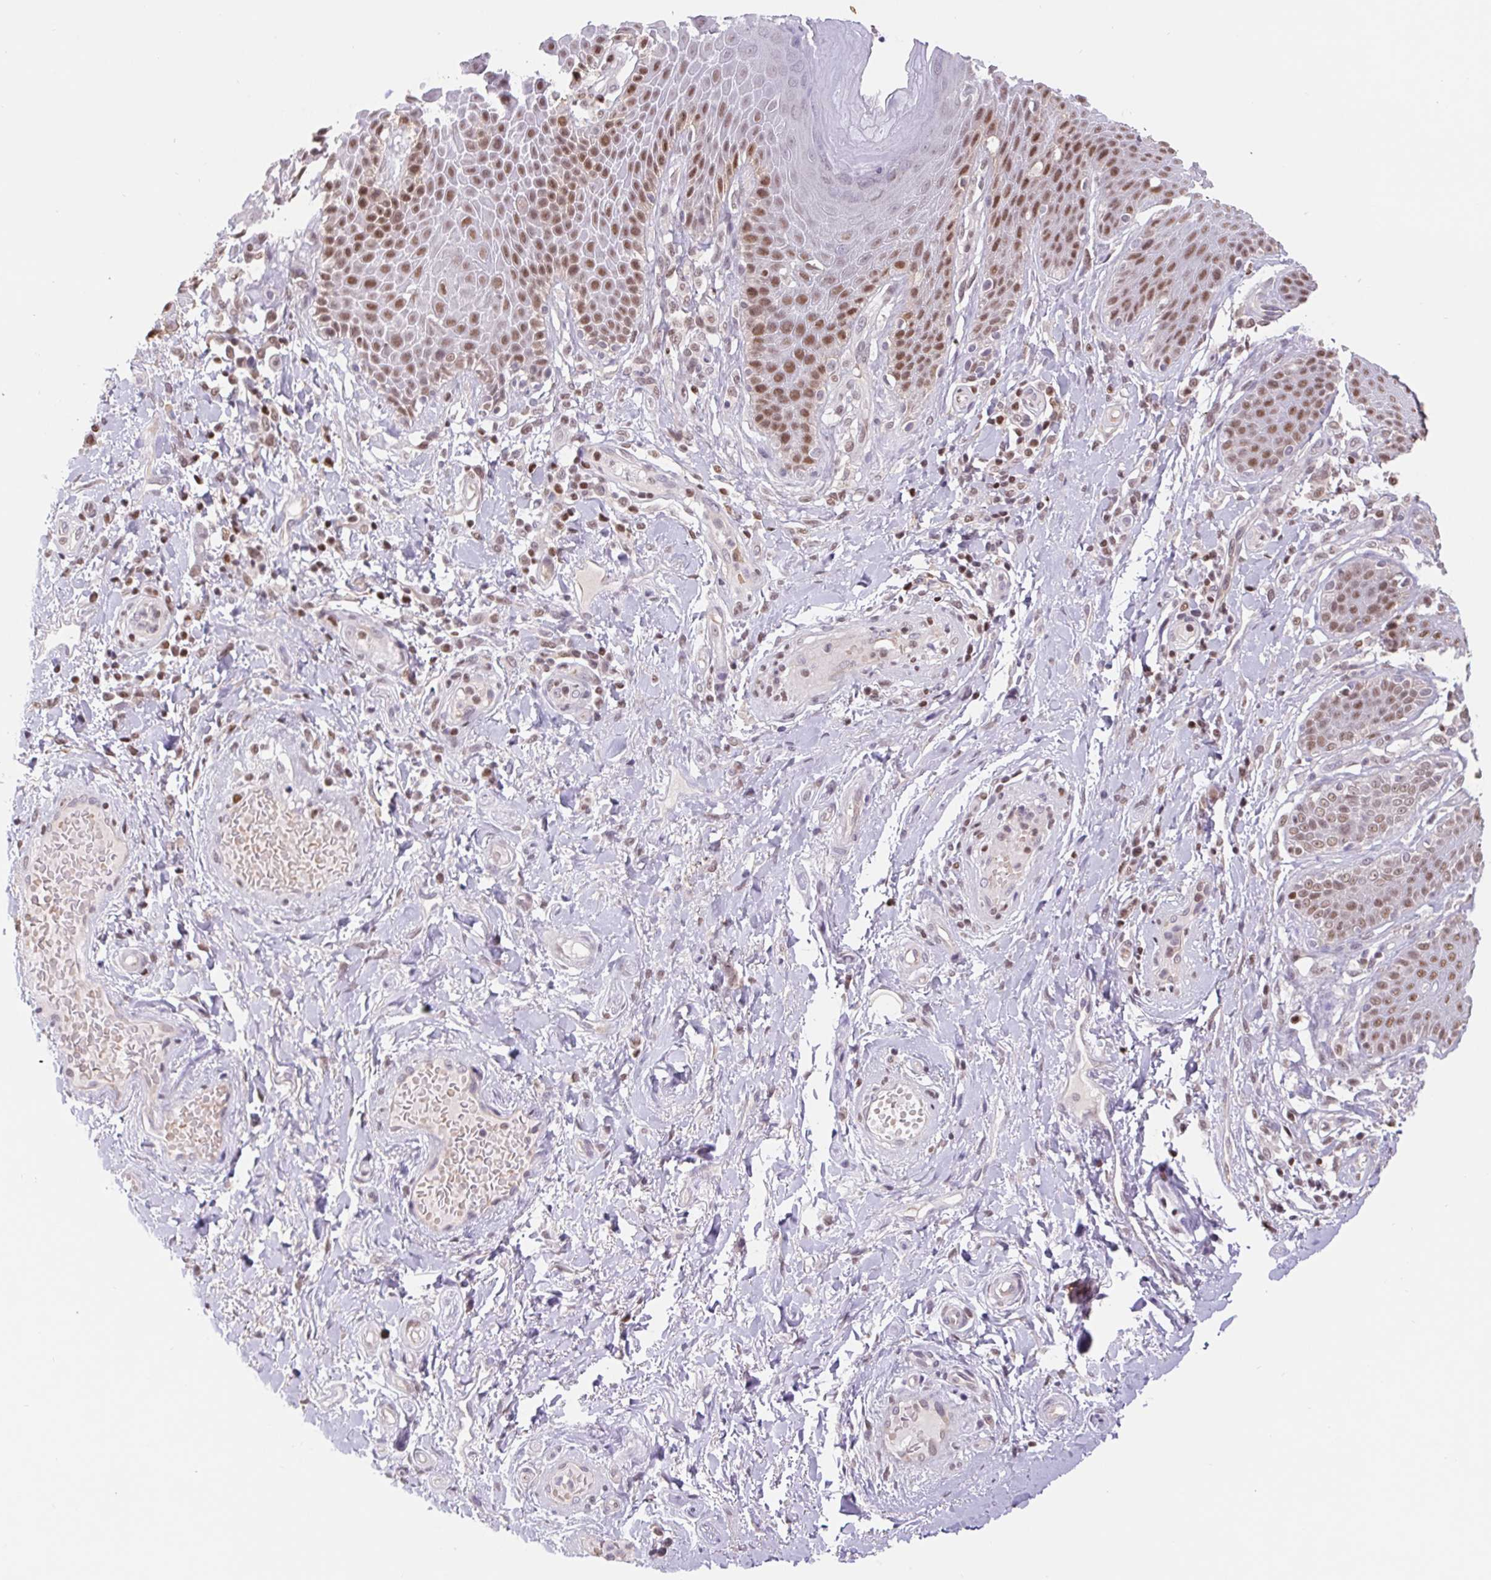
{"staining": {"intensity": "moderate", "quantity": ">75%", "location": "nuclear"}, "tissue": "skin", "cell_type": "Epidermal cells", "image_type": "normal", "snomed": [{"axis": "morphology", "description": "Normal tissue, NOS"}, {"axis": "topography", "description": "Anal"}, {"axis": "topography", "description": "Peripheral nerve tissue"}], "caption": "Immunohistochemistry (IHC) (DAB (3,3'-diaminobenzidine)) staining of benign skin reveals moderate nuclear protein staining in about >75% of epidermal cells.", "gene": "TRERF1", "patient": {"sex": "male", "age": 51}}